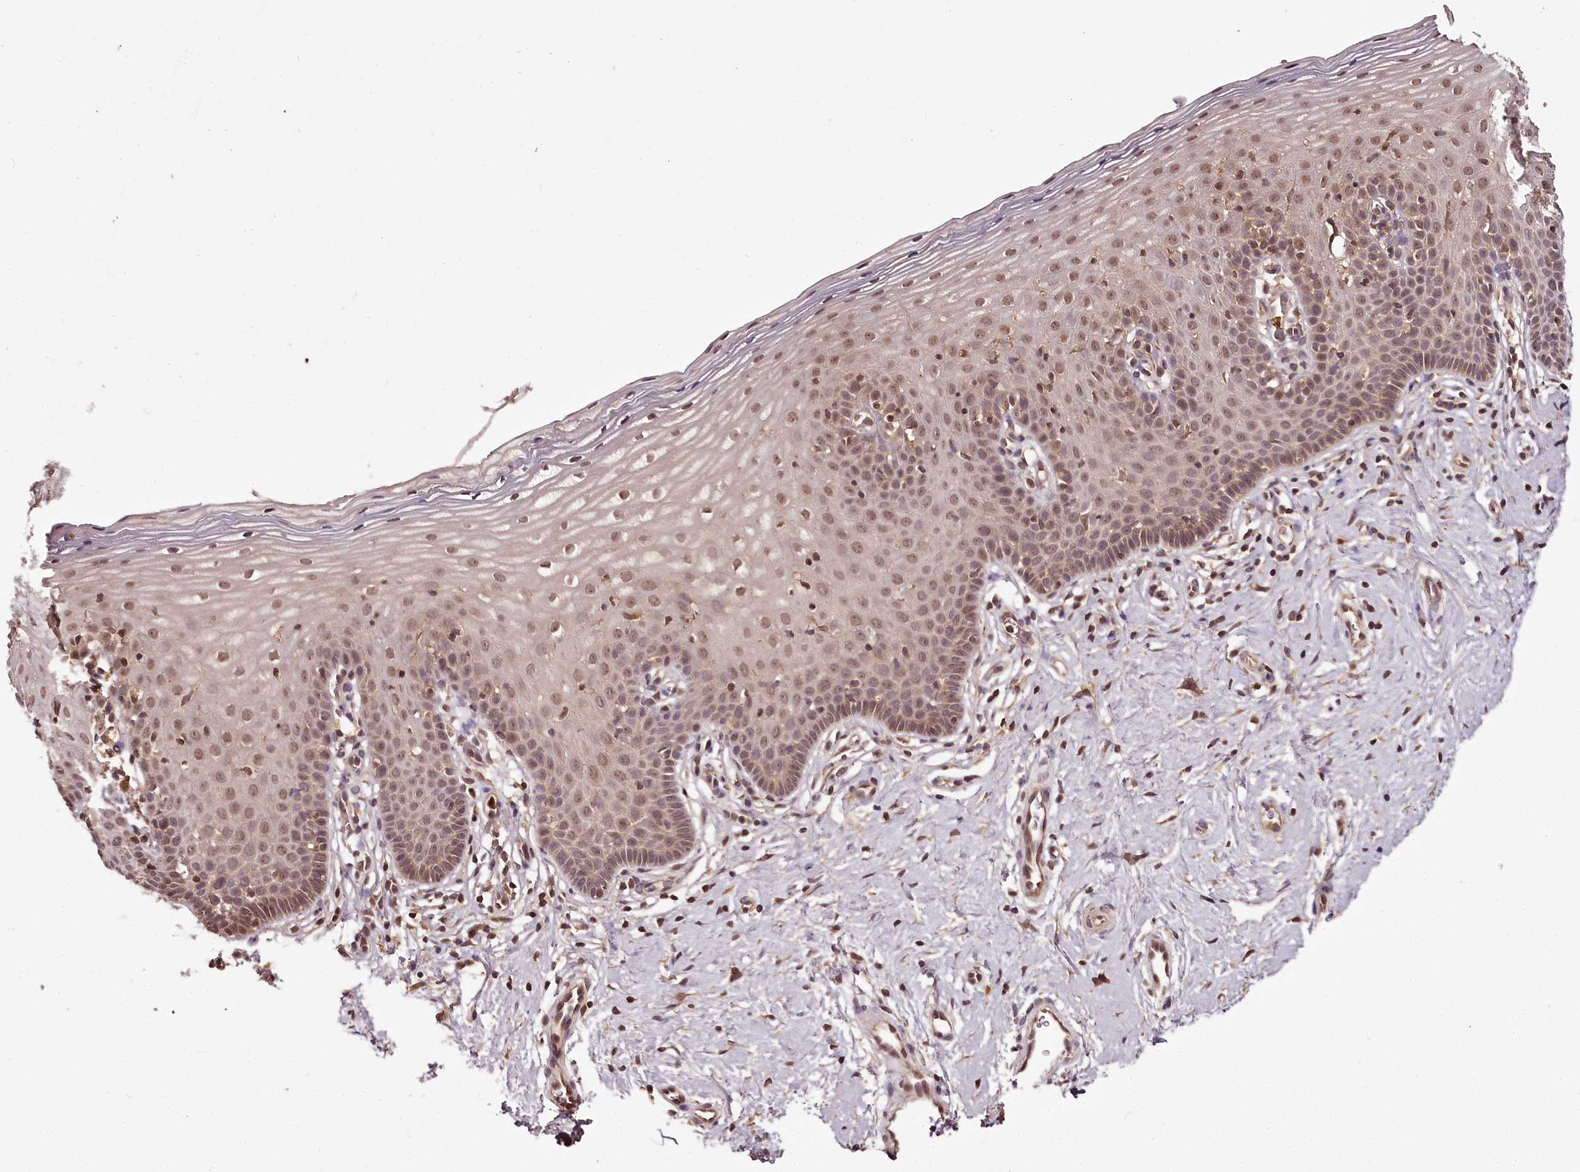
{"staining": {"intensity": "strong", "quantity": ">75%", "location": "cytoplasmic/membranous"}, "tissue": "cervix", "cell_type": "Glandular cells", "image_type": "normal", "snomed": [{"axis": "morphology", "description": "Normal tissue, NOS"}, {"axis": "topography", "description": "Cervix"}], "caption": "Protein staining exhibits strong cytoplasmic/membranous positivity in approximately >75% of glandular cells in normal cervix. The staining is performed using DAB brown chromogen to label protein expression. The nuclei are counter-stained blue using hematoxylin.", "gene": "TTC12", "patient": {"sex": "female", "age": 36}}